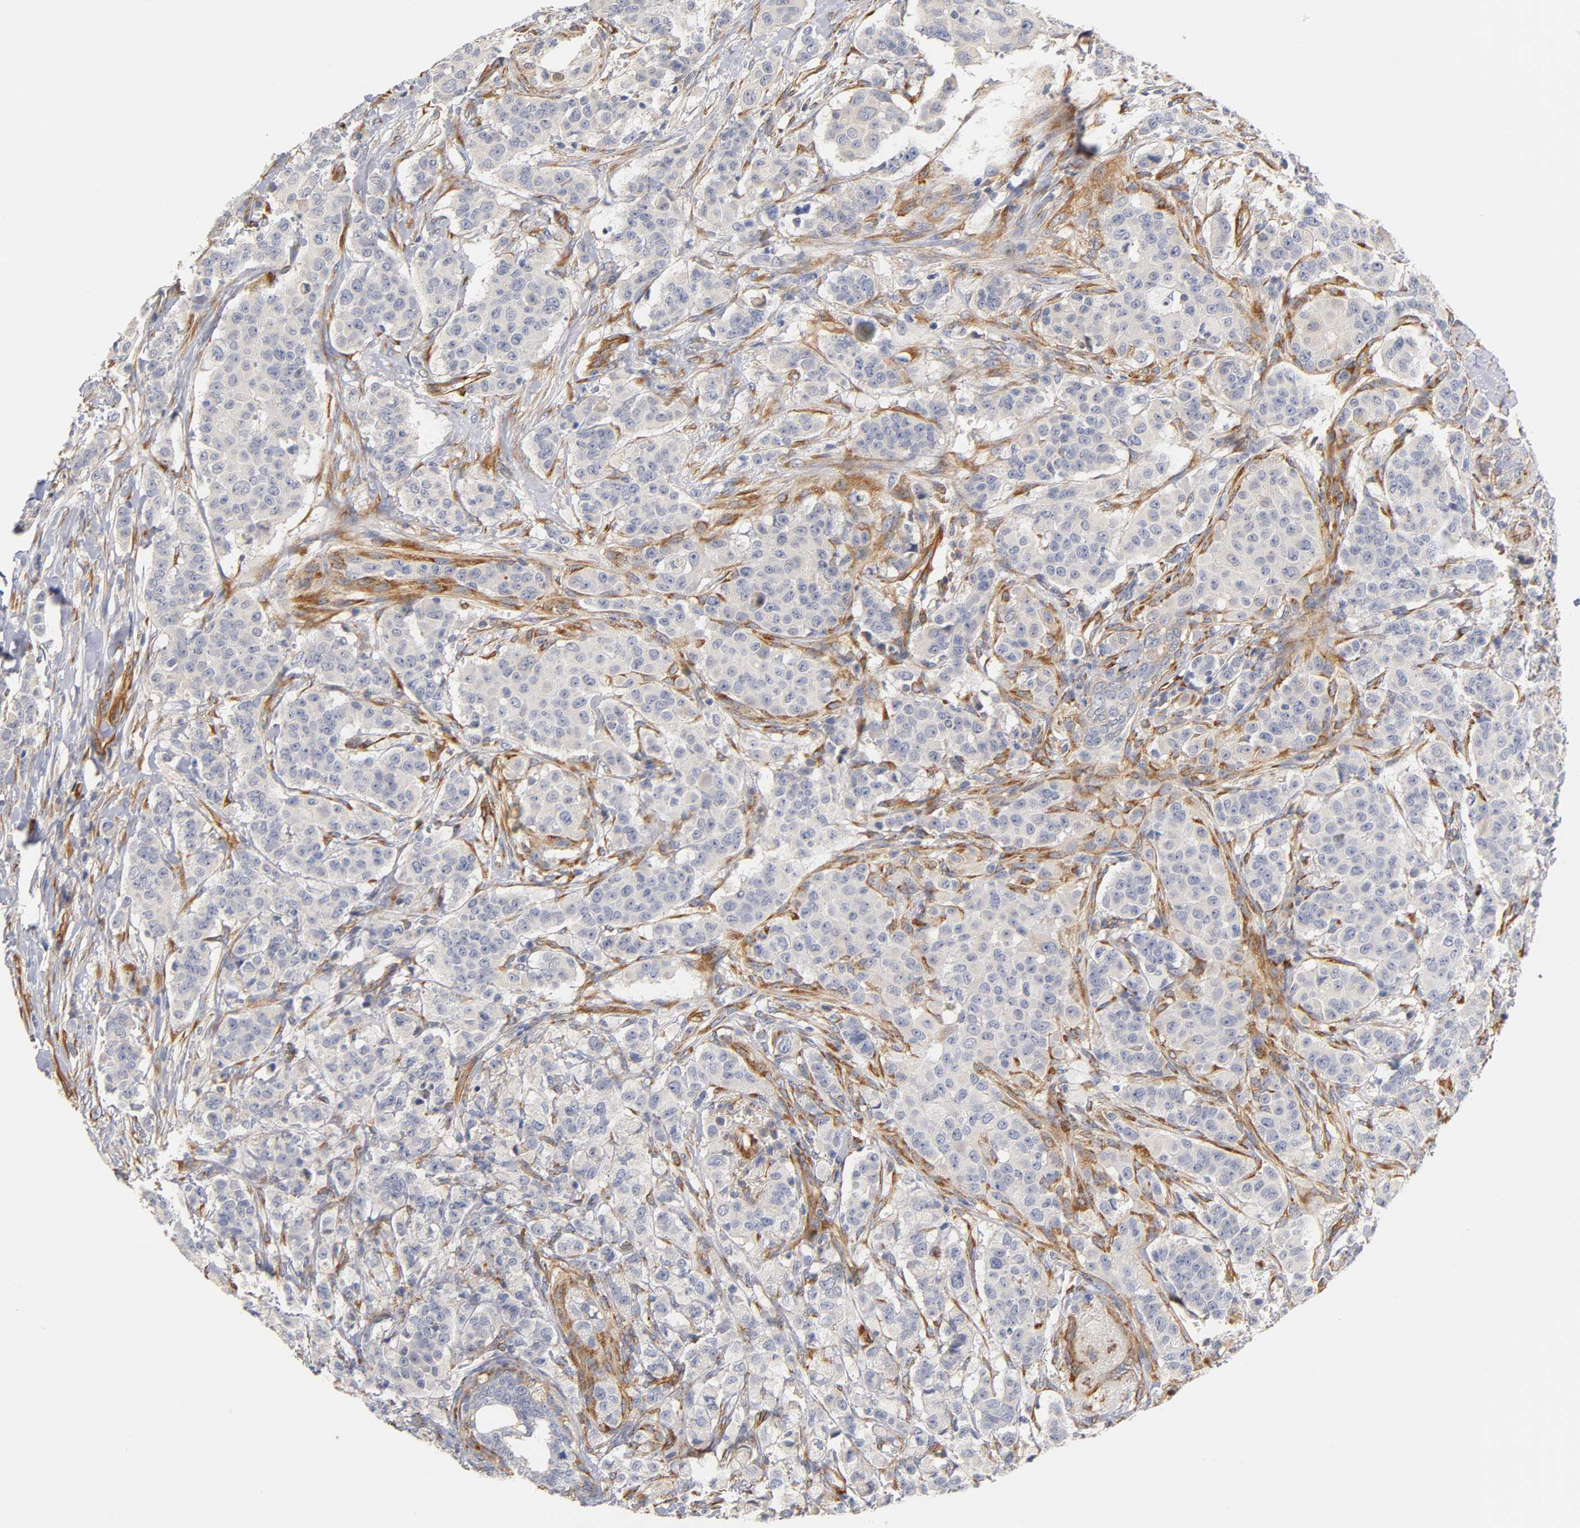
{"staining": {"intensity": "negative", "quantity": "none", "location": "none"}, "tissue": "breast cancer", "cell_type": "Tumor cells", "image_type": "cancer", "snomed": [{"axis": "morphology", "description": "Duct carcinoma"}, {"axis": "topography", "description": "Breast"}], "caption": "DAB (3,3'-diaminobenzidine) immunohistochemical staining of breast cancer (invasive ductal carcinoma) shows no significant staining in tumor cells.", "gene": "LAMB1", "patient": {"sex": "female", "age": 40}}